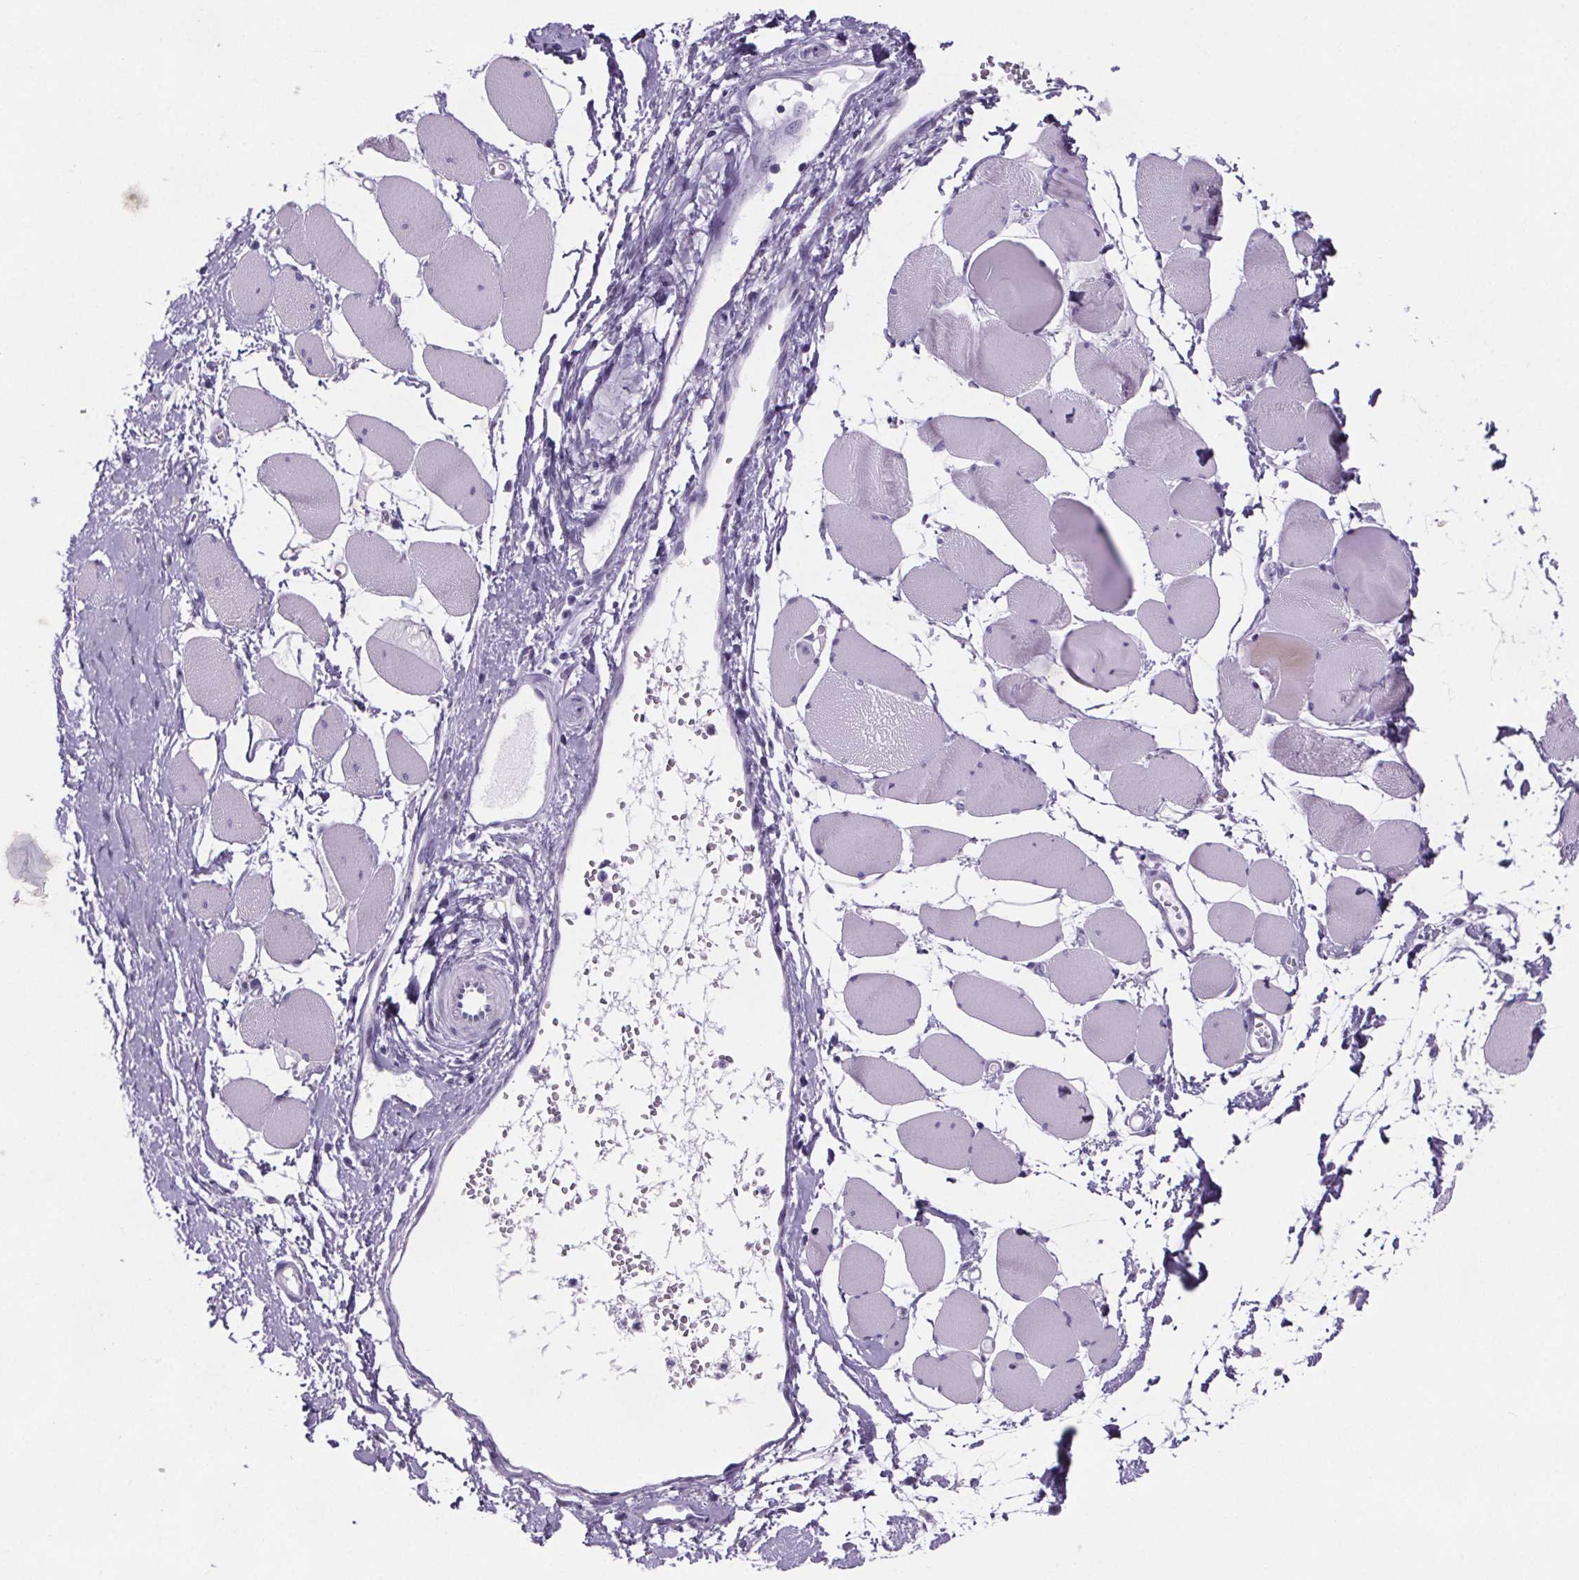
{"staining": {"intensity": "negative", "quantity": "none", "location": "none"}, "tissue": "skeletal muscle", "cell_type": "Myocytes", "image_type": "normal", "snomed": [{"axis": "morphology", "description": "Normal tissue, NOS"}, {"axis": "topography", "description": "Skeletal muscle"}], "caption": "This is an immunohistochemistry (IHC) histopathology image of normal skeletal muscle. There is no positivity in myocytes.", "gene": "CUBN", "patient": {"sex": "female", "age": 75}}